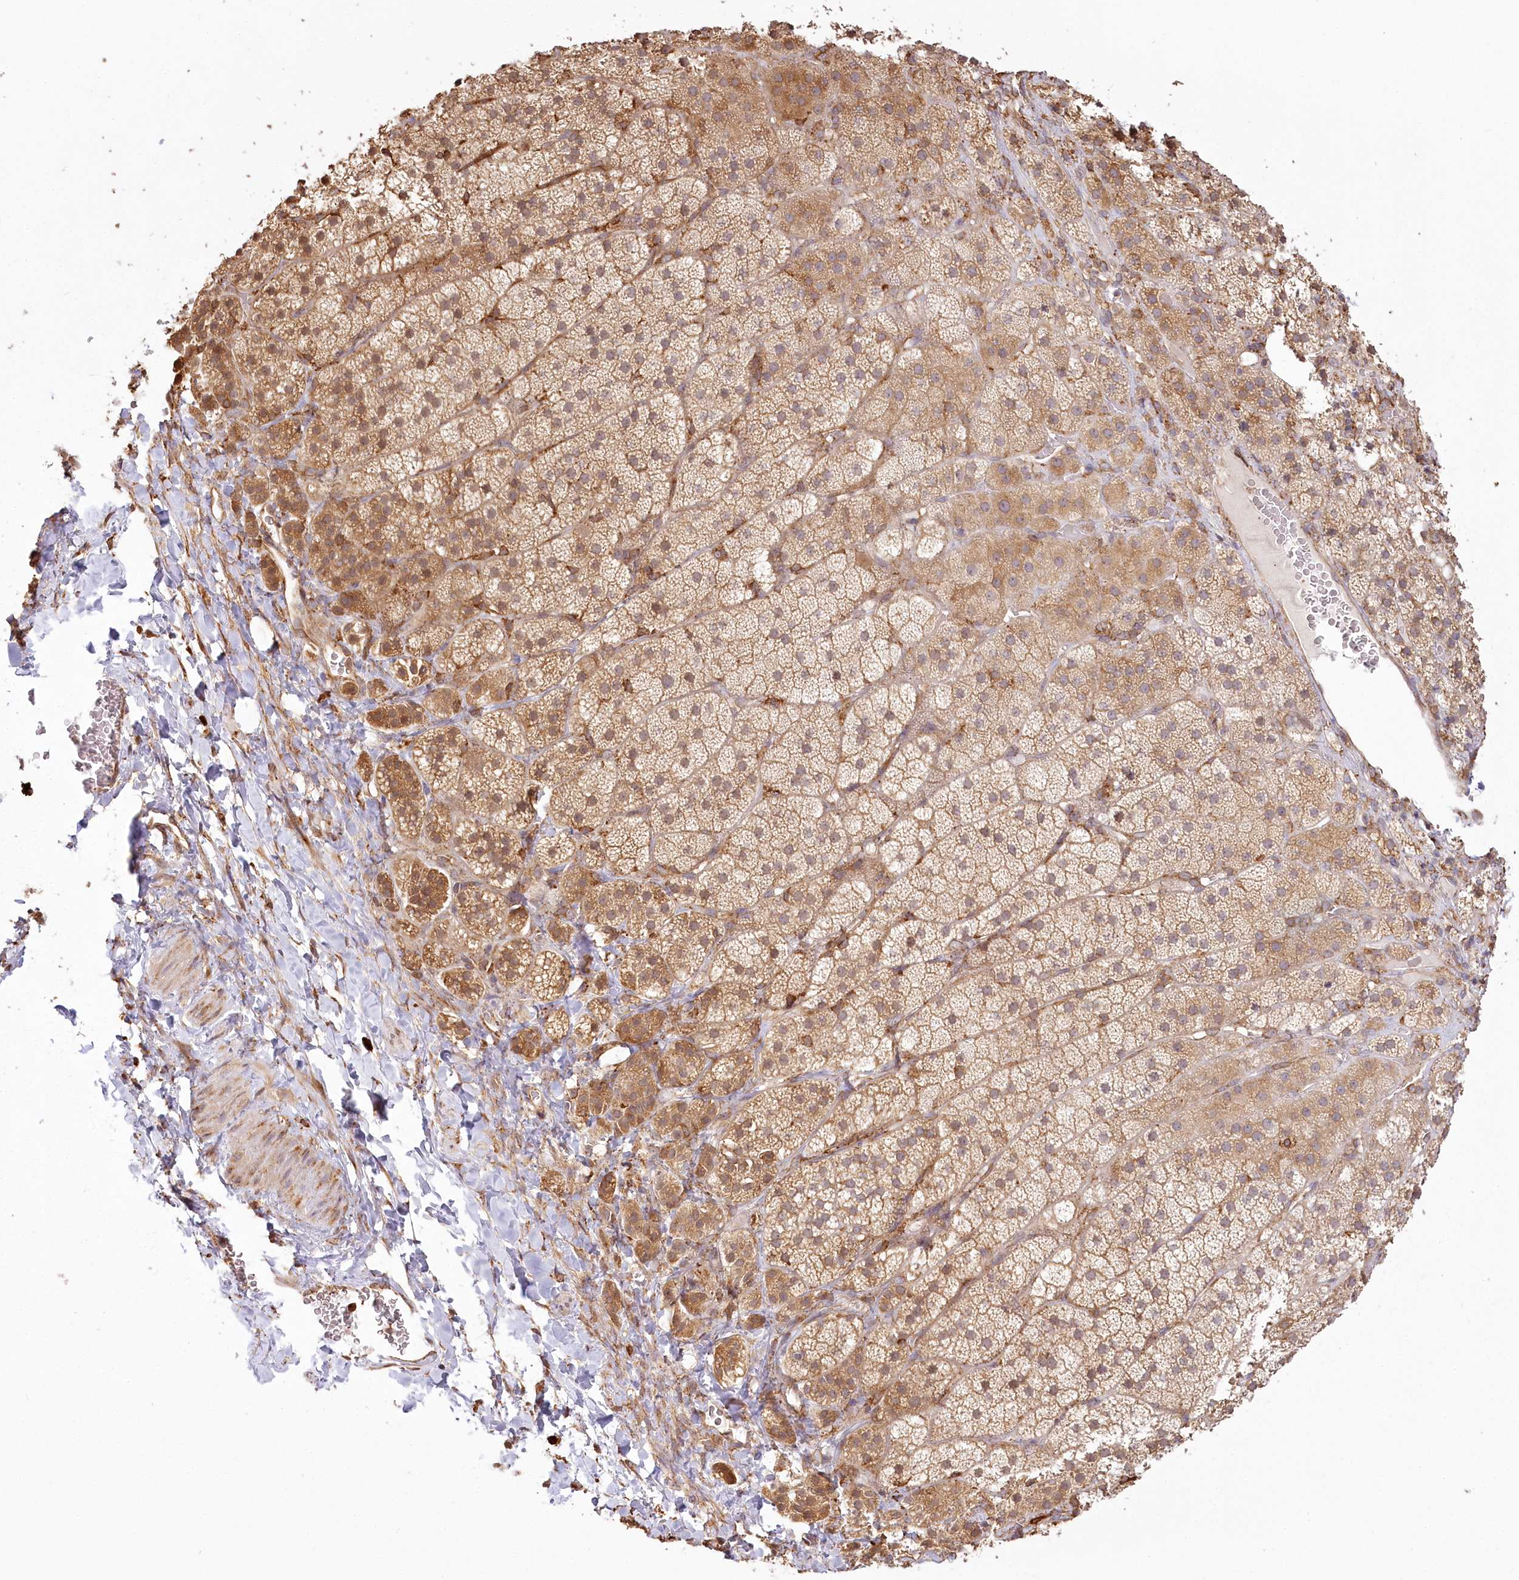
{"staining": {"intensity": "moderate", "quantity": ">75%", "location": "cytoplasmic/membranous"}, "tissue": "adrenal gland", "cell_type": "Glandular cells", "image_type": "normal", "snomed": [{"axis": "morphology", "description": "Normal tissue, NOS"}, {"axis": "topography", "description": "Adrenal gland"}], "caption": "Immunohistochemical staining of unremarkable adrenal gland demonstrates moderate cytoplasmic/membranous protein positivity in approximately >75% of glandular cells.", "gene": "FAM13A", "patient": {"sex": "female", "age": 44}}